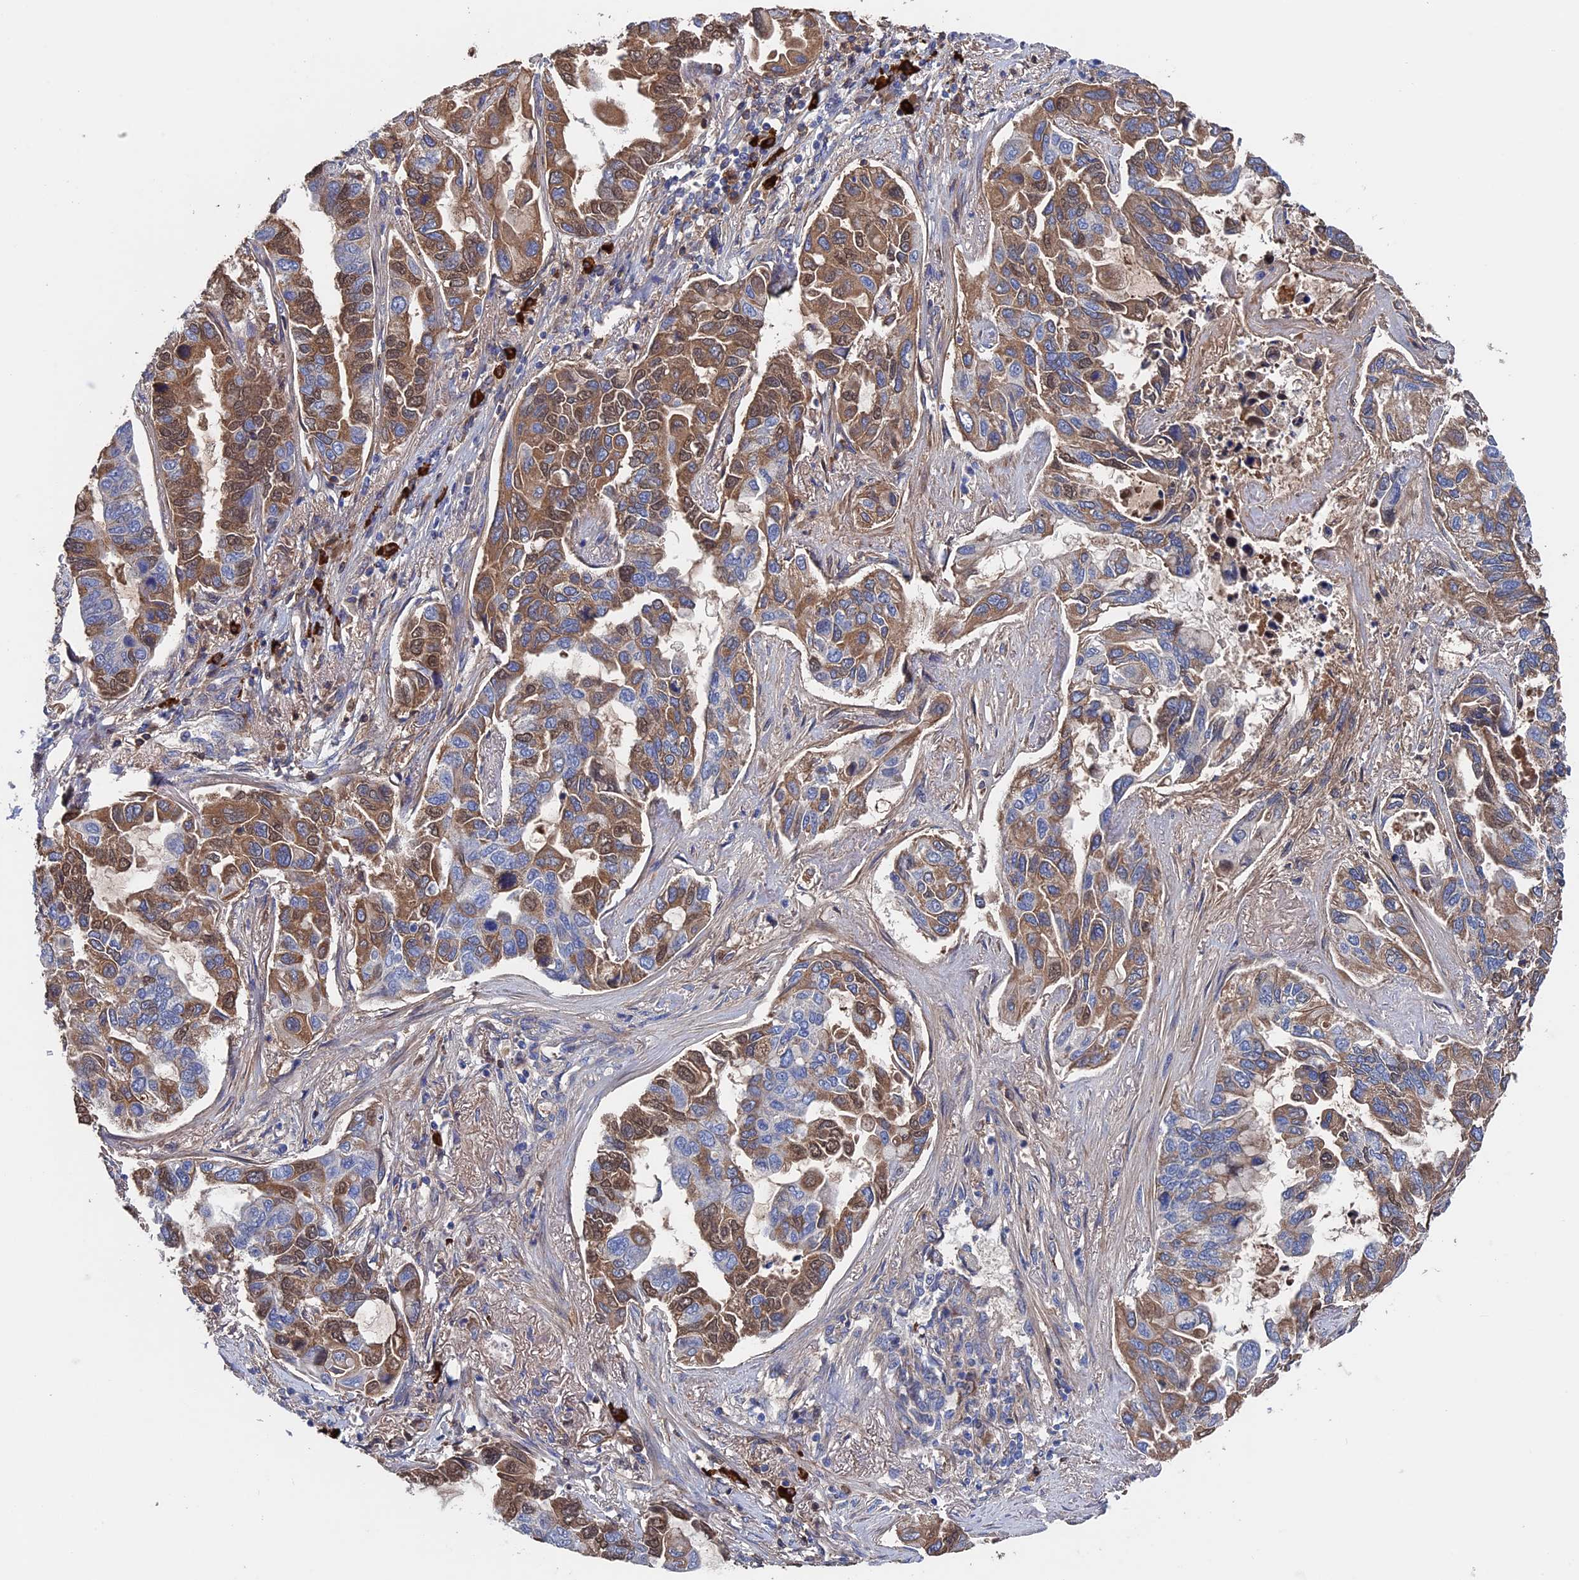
{"staining": {"intensity": "moderate", "quantity": ">75%", "location": "cytoplasmic/membranous"}, "tissue": "lung cancer", "cell_type": "Tumor cells", "image_type": "cancer", "snomed": [{"axis": "morphology", "description": "Adenocarcinoma, NOS"}, {"axis": "topography", "description": "Lung"}], "caption": "Immunohistochemistry of lung cancer displays medium levels of moderate cytoplasmic/membranous positivity in about >75% of tumor cells. (DAB (3,3'-diaminobenzidine) IHC, brown staining for protein, blue staining for nuclei).", "gene": "RPUSD1", "patient": {"sex": "male", "age": 64}}